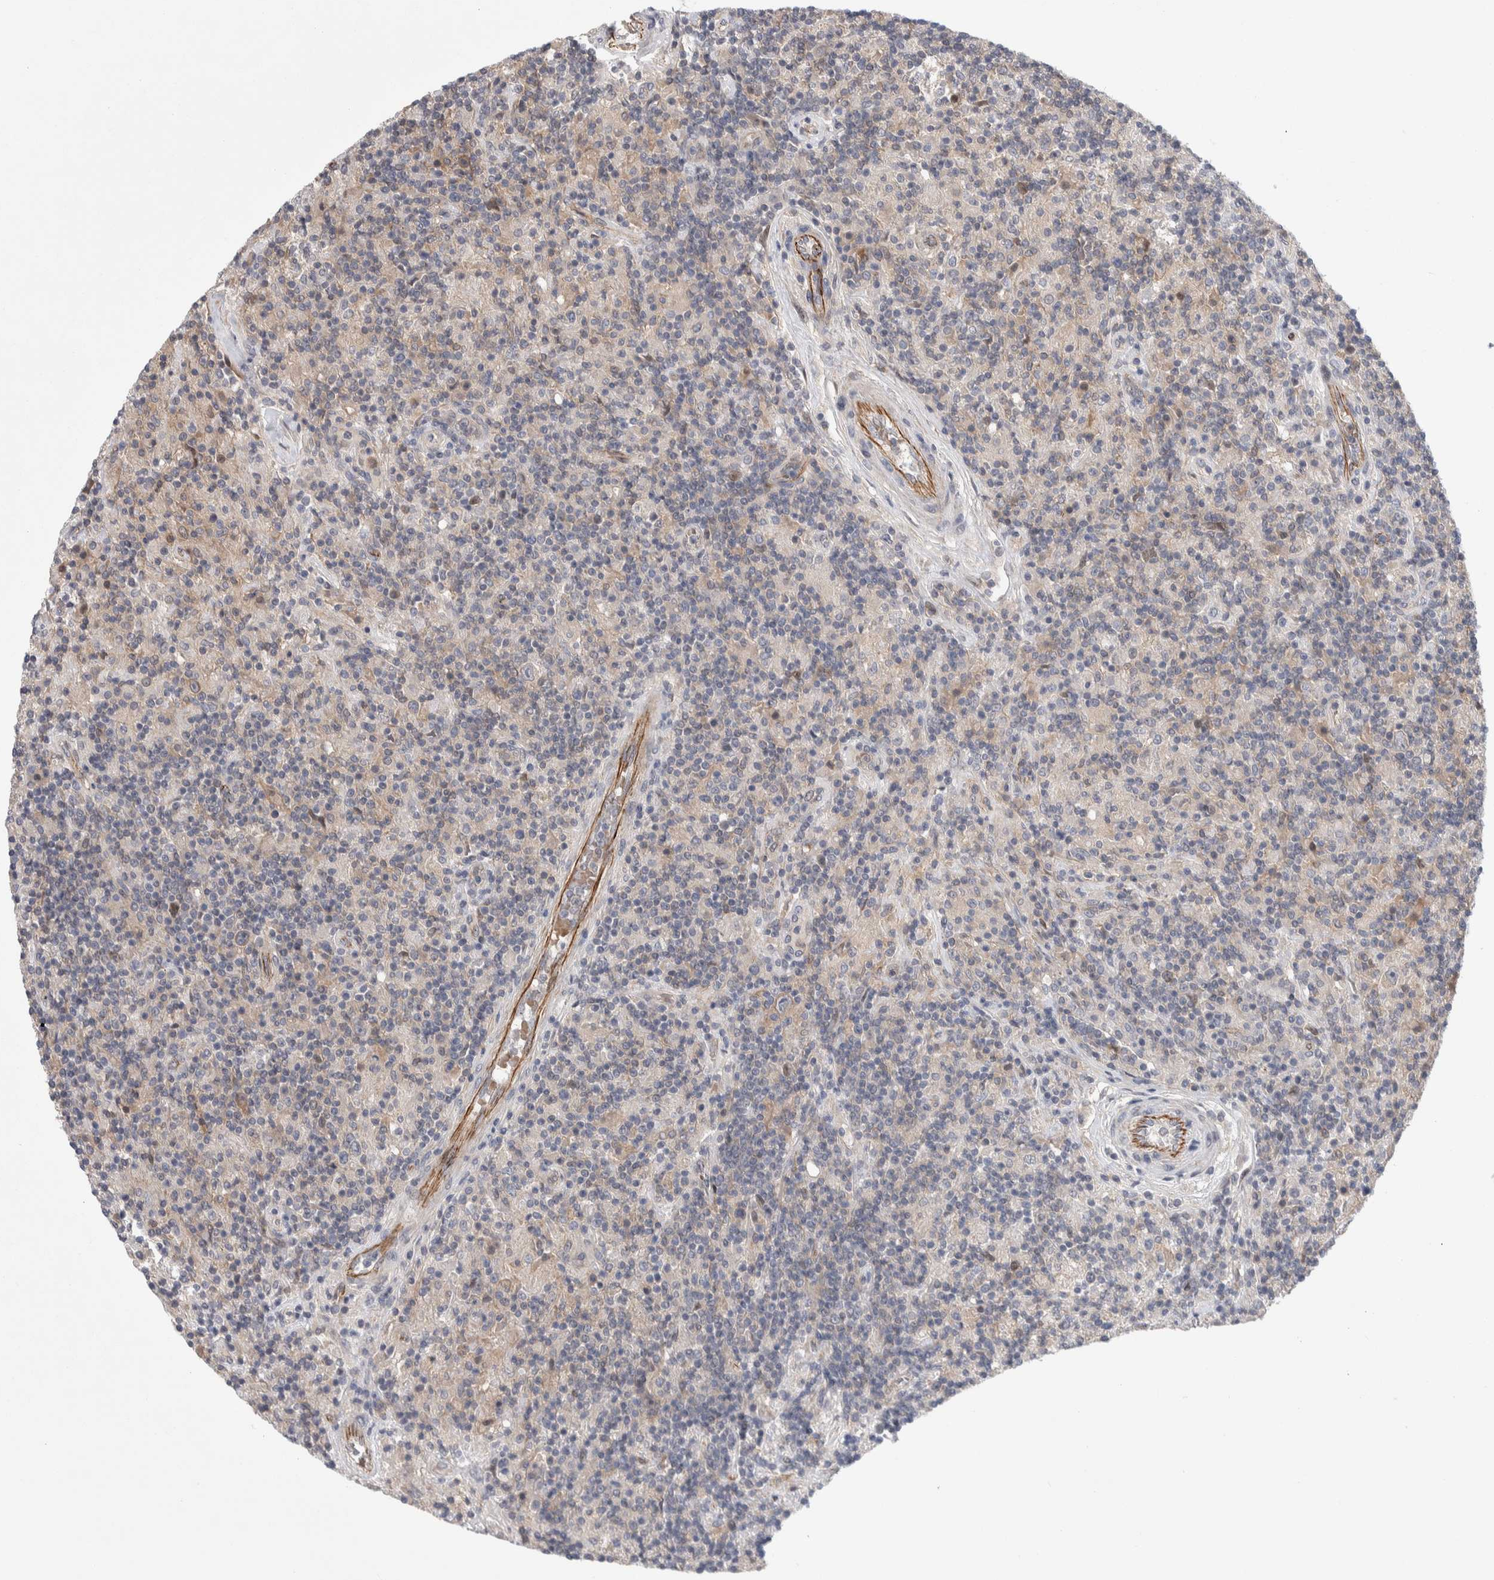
{"staining": {"intensity": "negative", "quantity": "none", "location": "none"}, "tissue": "lymphoma", "cell_type": "Tumor cells", "image_type": "cancer", "snomed": [{"axis": "morphology", "description": "Hodgkin's disease, NOS"}, {"axis": "topography", "description": "Lymph node"}], "caption": "This is an immunohistochemistry (IHC) photomicrograph of lymphoma. There is no positivity in tumor cells.", "gene": "ZNF862", "patient": {"sex": "male", "age": 70}}